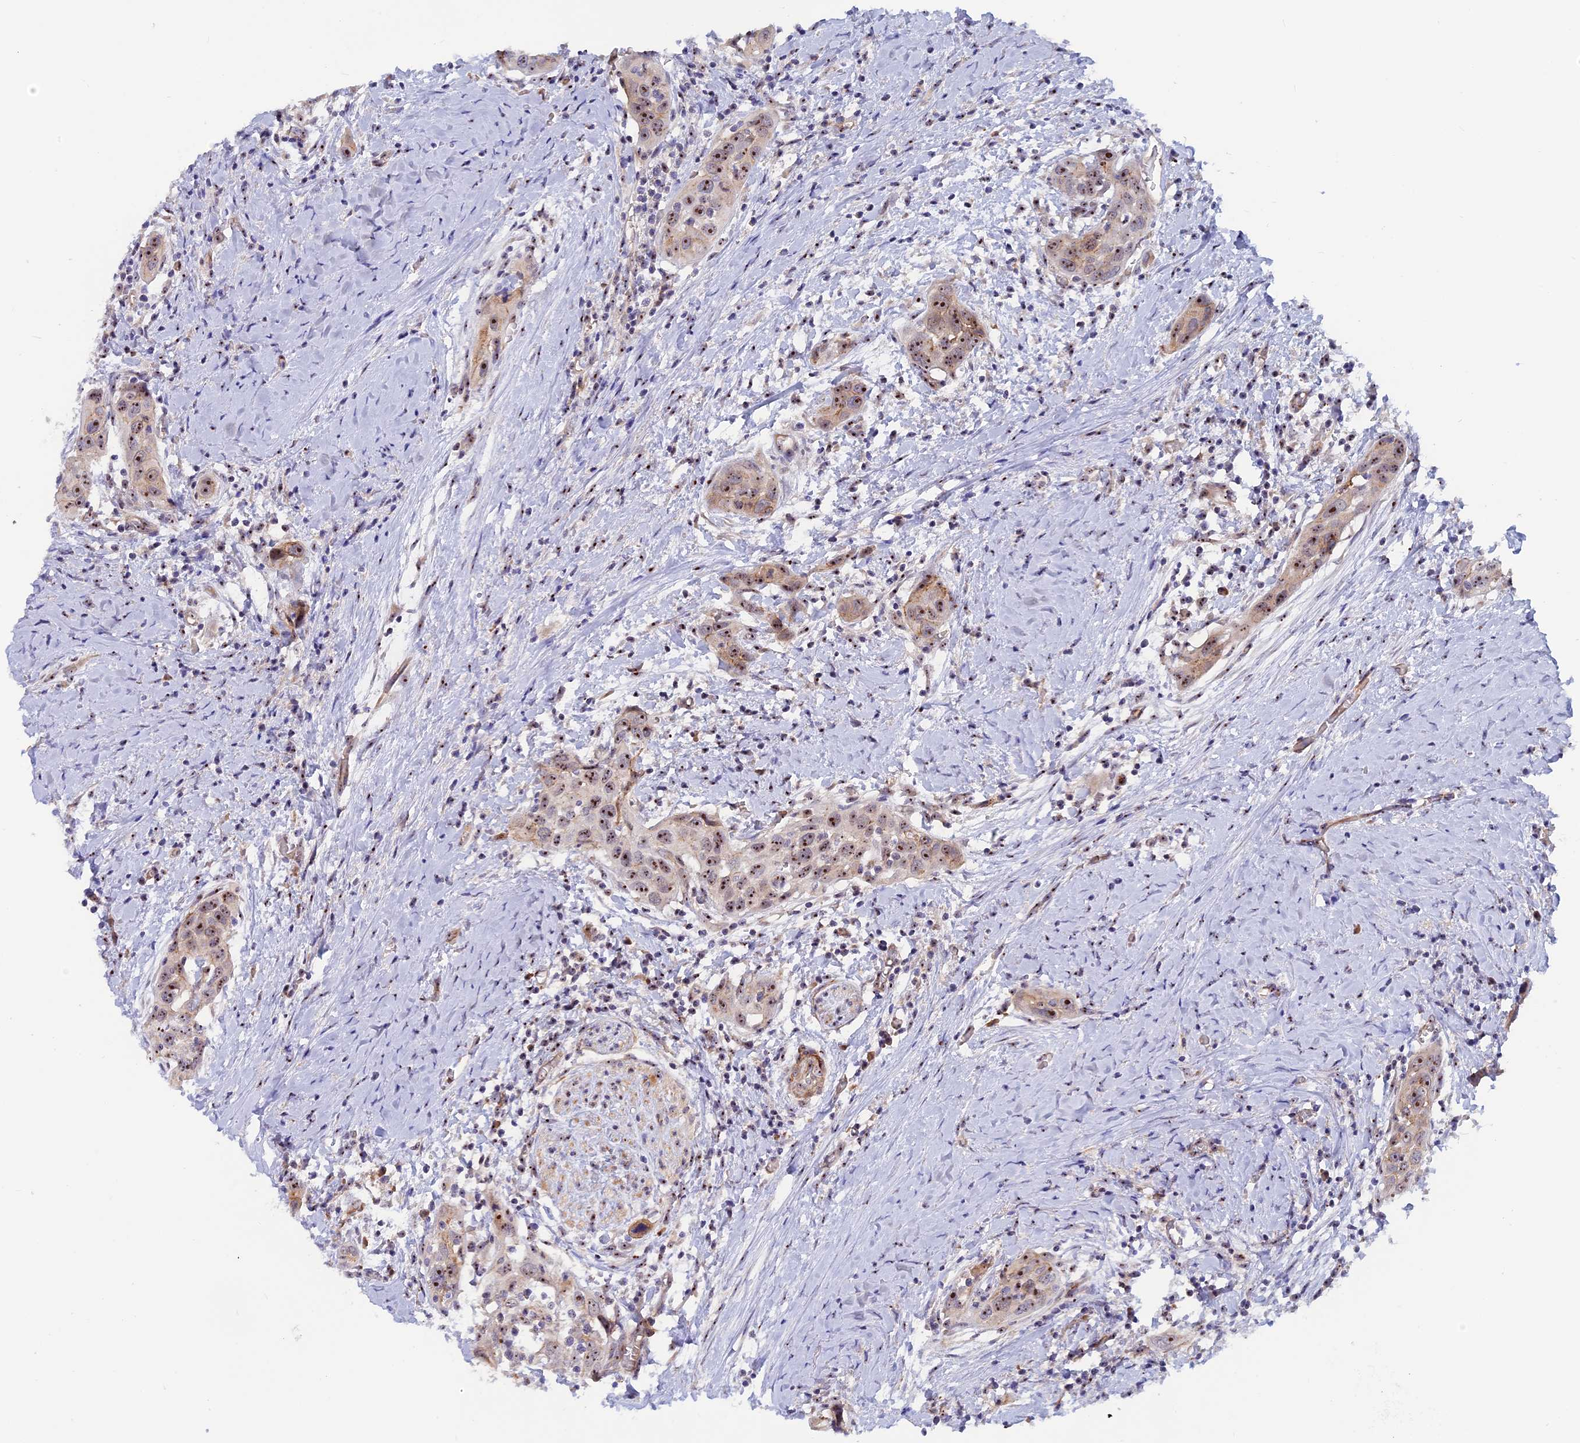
{"staining": {"intensity": "moderate", "quantity": ">75%", "location": "nuclear"}, "tissue": "head and neck cancer", "cell_type": "Tumor cells", "image_type": "cancer", "snomed": [{"axis": "morphology", "description": "Squamous cell carcinoma, NOS"}, {"axis": "topography", "description": "Oral tissue"}, {"axis": "topography", "description": "Head-Neck"}], "caption": "Immunohistochemistry of human head and neck squamous cell carcinoma exhibits medium levels of moderate nuclear expression in about >75% of tumor cells.", "gene": "DBNDD1", "patient": {"sex": "female", "age": 50}}